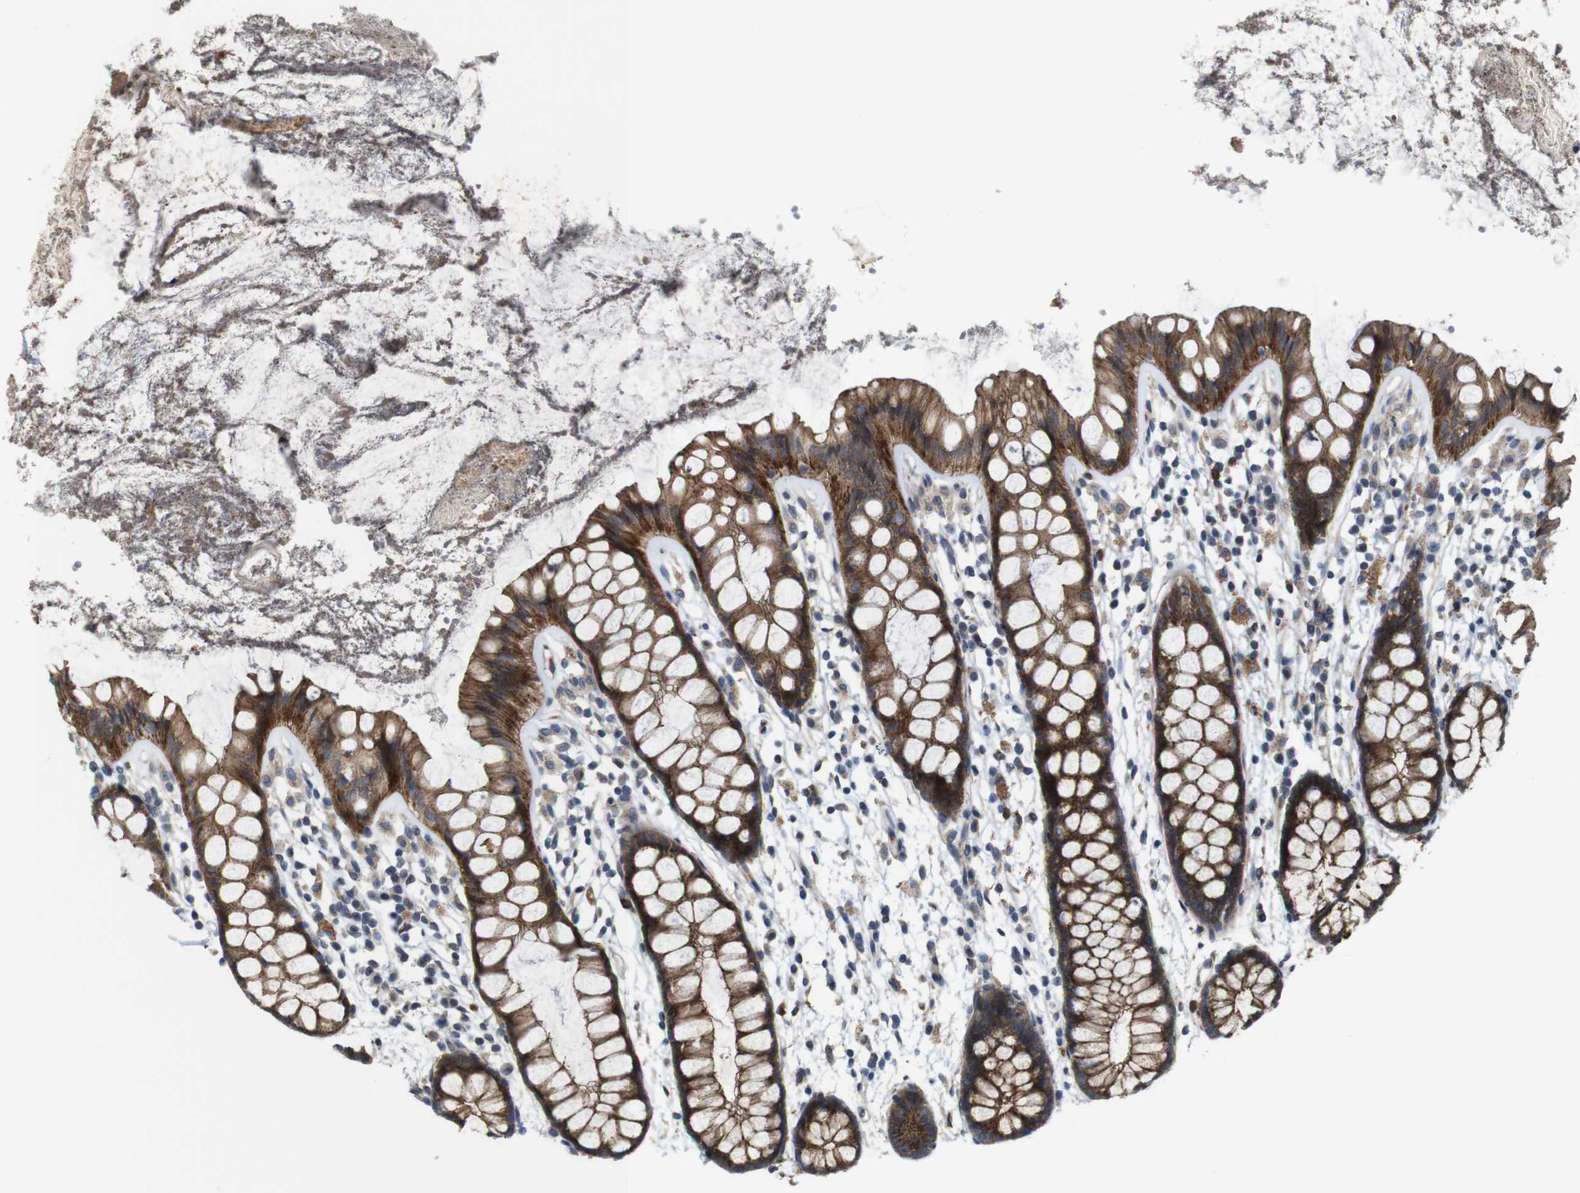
{"staining": {"intensity": "moderate", "quantity": ">75%", "location": "cytoplasmic/membranous"}, "tissue": "rectum", "cell_type": "Glandular cells", "image_type": "normal", "snomed": [{"axis": "morphology", "description": "Normal tissue, NOS"}, {"axis": "topography", "description": "Rectum"}], "caption": "Glandular cells demonstrate moderate cytoplasmic/membranous expression in about >75% of cells in benign rectum.", "gene": "EFCAB14", "patient": {"sex": "female", "age": 66}}